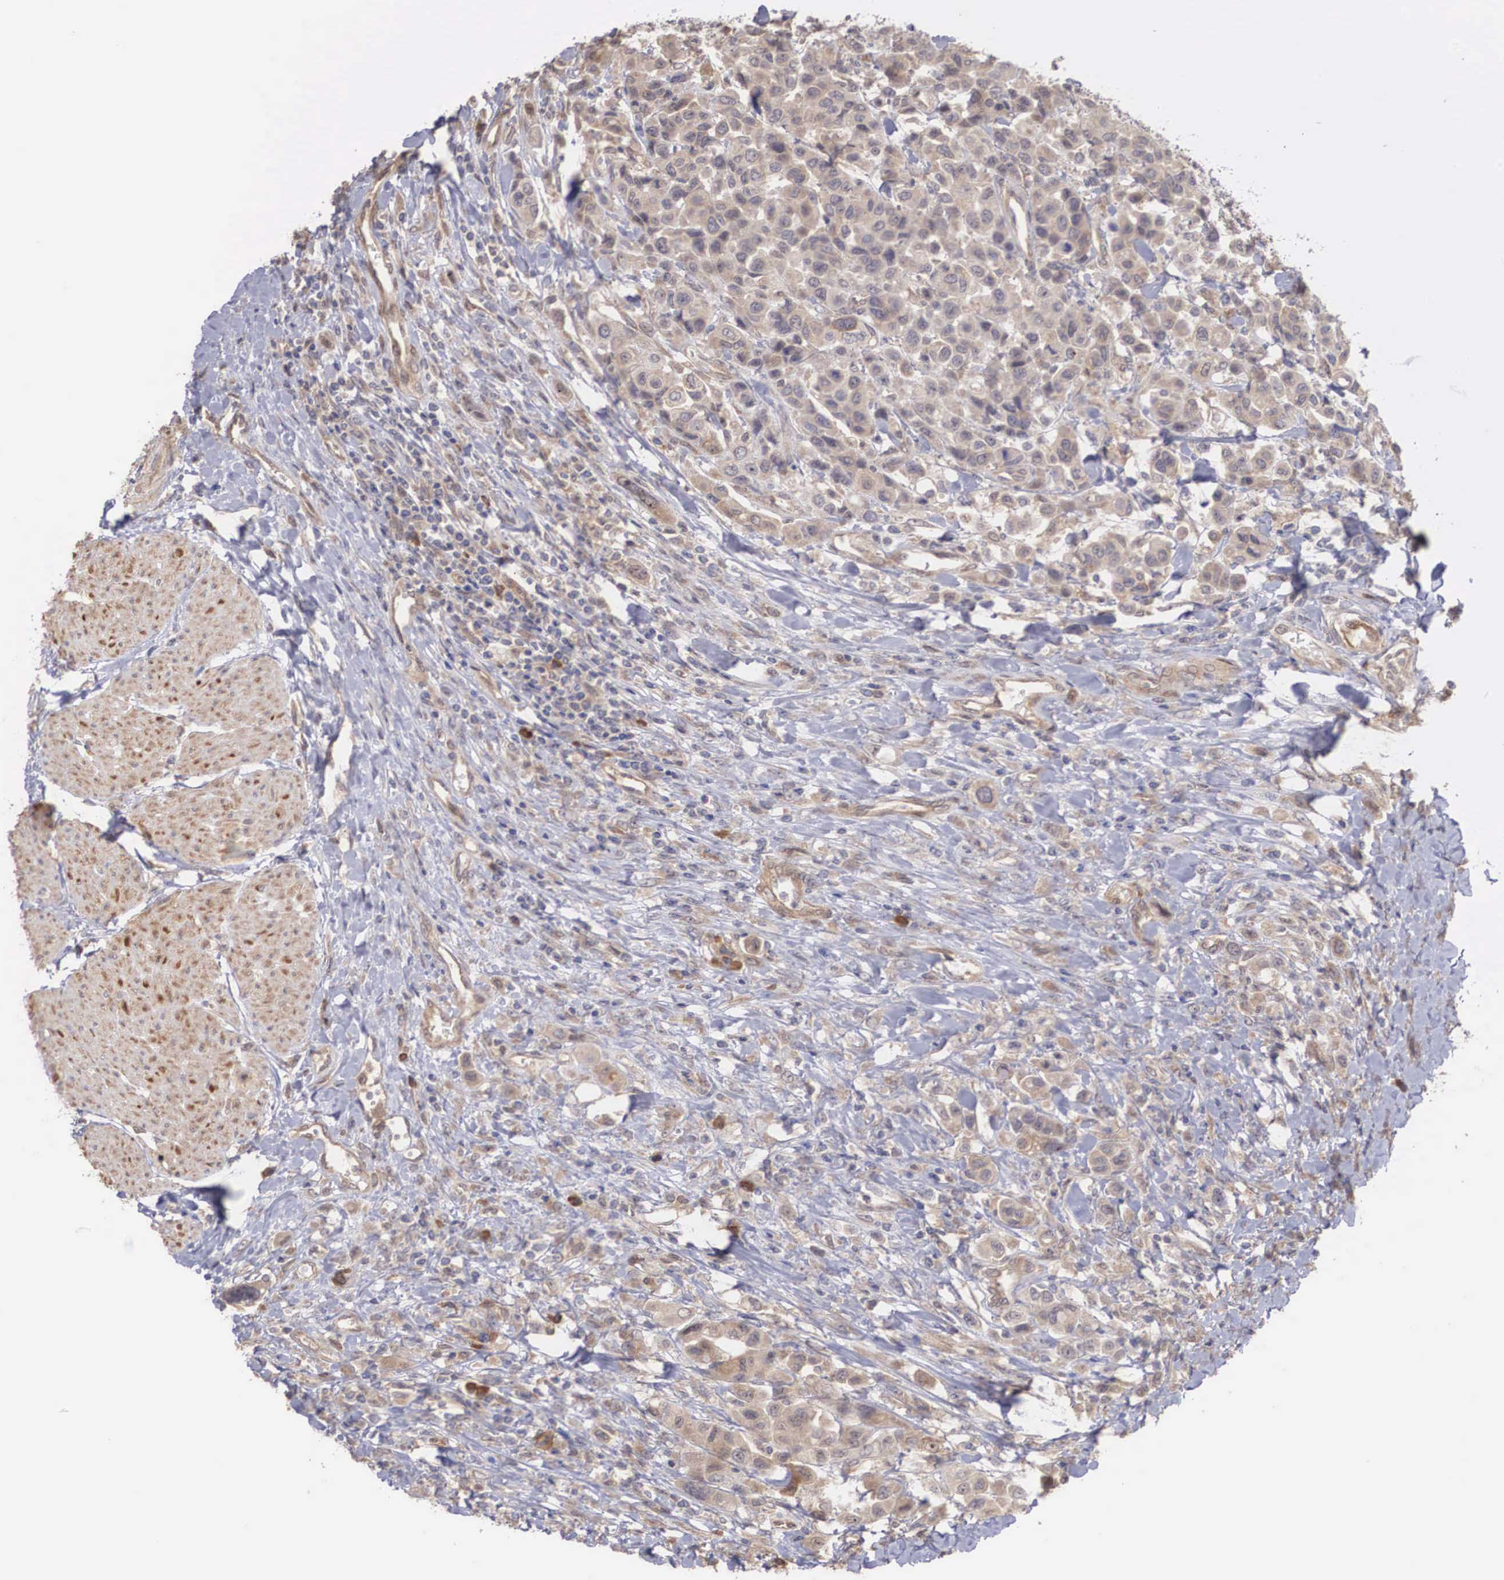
{"staining": {"intensity": "weak", "quantity": ">75%", "location": "cytoplasmic/membranous"}, "tissue": "urothelial cancer", "cell_type": "Tumor cells", "image_type": "cancer", "snomed": [{"axis": "morphology", "description": "Urothelial carcinoma, High grade"}, {"axis": "topography", "description": "Urinary bladder"}], "caption": "Brown immunohistochemical staining in human urothelial cancer shows weak cytoplasmic/membranous positivity in approximately >75% of tumor cells.", "gene": "DNAJB7", "patient": {"sex": "male", "age": 50}}